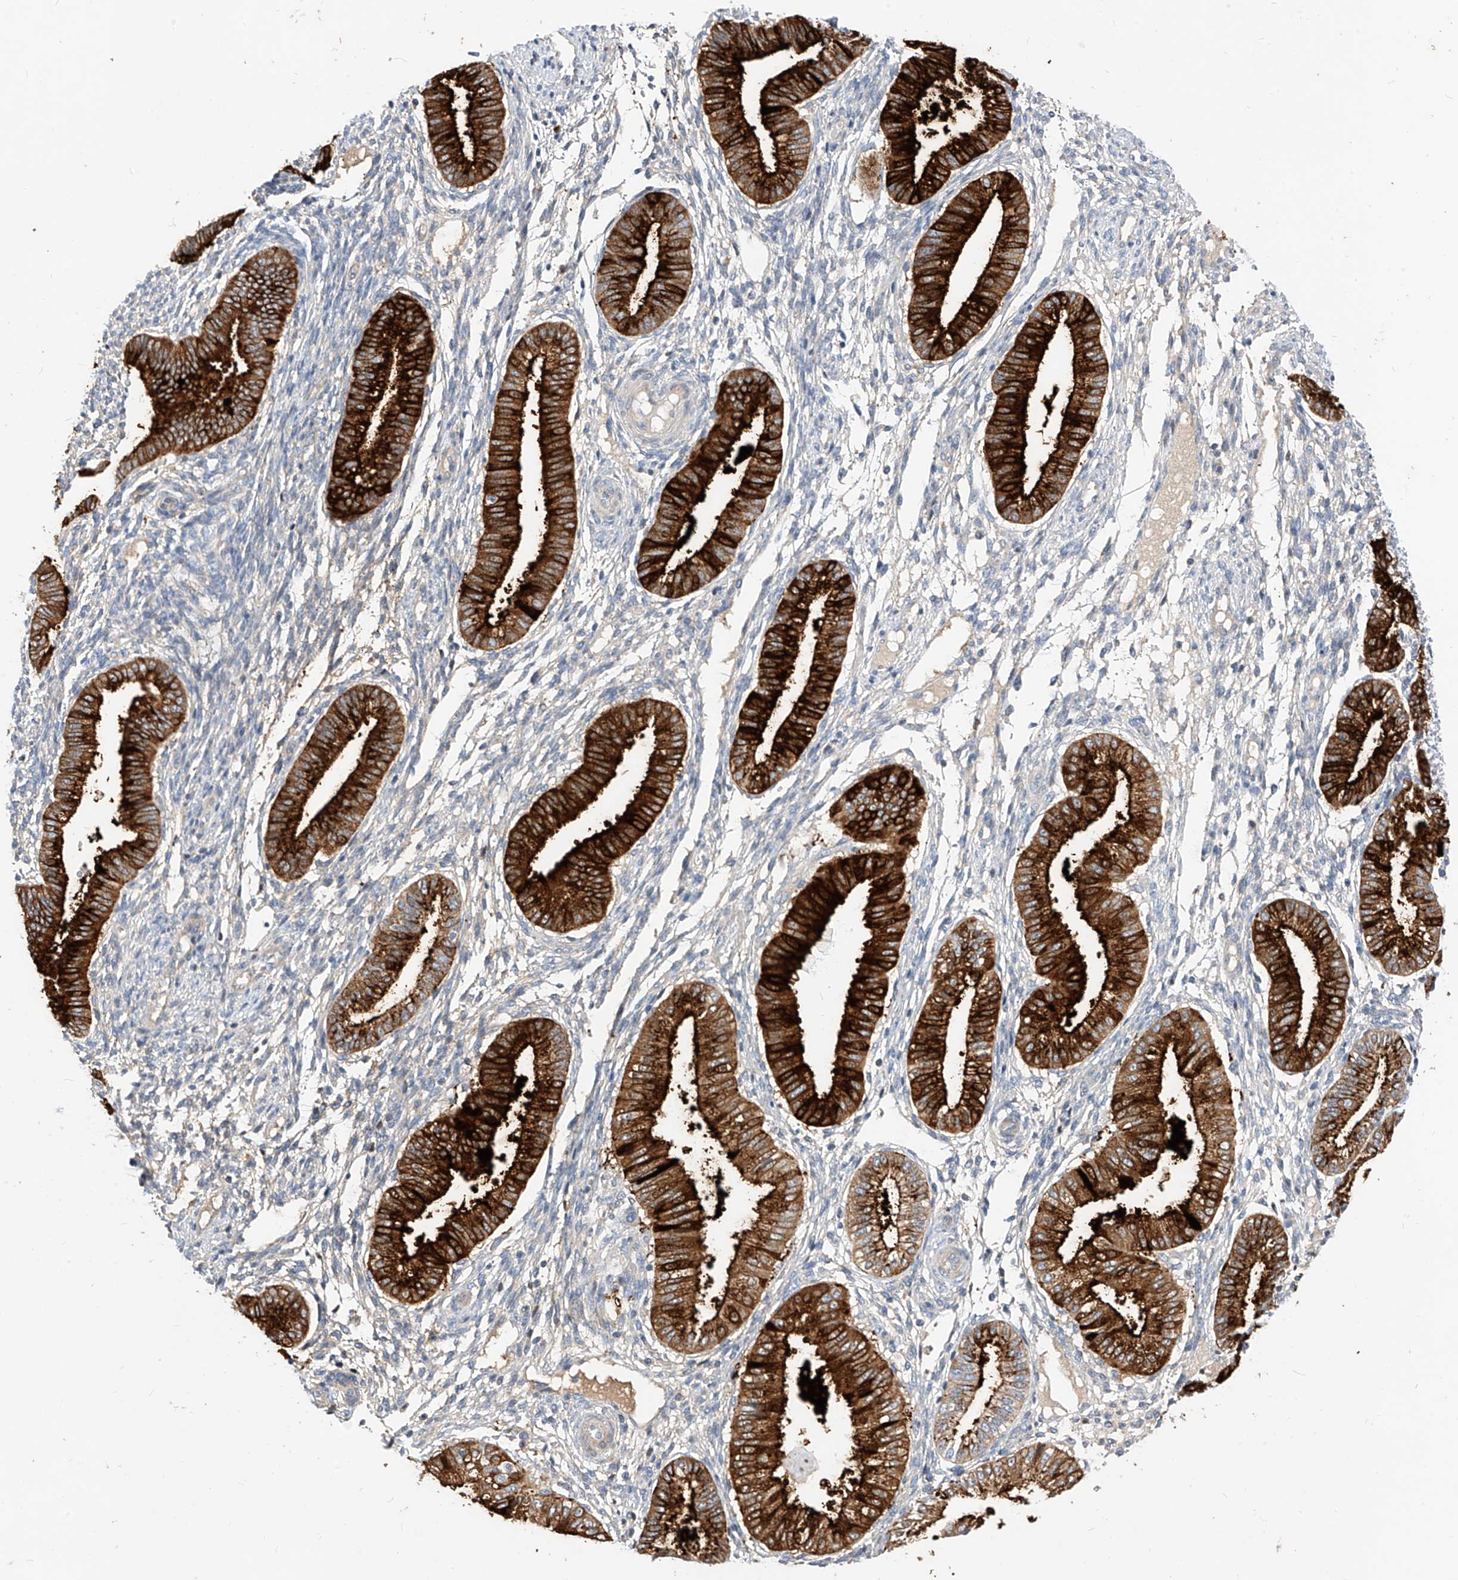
{"staining": {"intensity": "negative", "quantity": "none", "location": "none"}, "tissue": "endometrium", "cell_type": "Cells in endometrial stroma", "image_type": "normal", "snomed": [{"axis": "morphology", "description": "Normal tissue, NOS"}, {"axis": "topography", "description": "Endometrium"}], "caption": "DAB (3,3'-diaminobenzidine) immunohistochemical staining of benign endometrium exhibits no significant staining in cells in endometrial stroma. (DAB immunohistochemistry, high magnification).", "gene": "SCGB2A1", "patient": {"sex": "female", "age": 39}}